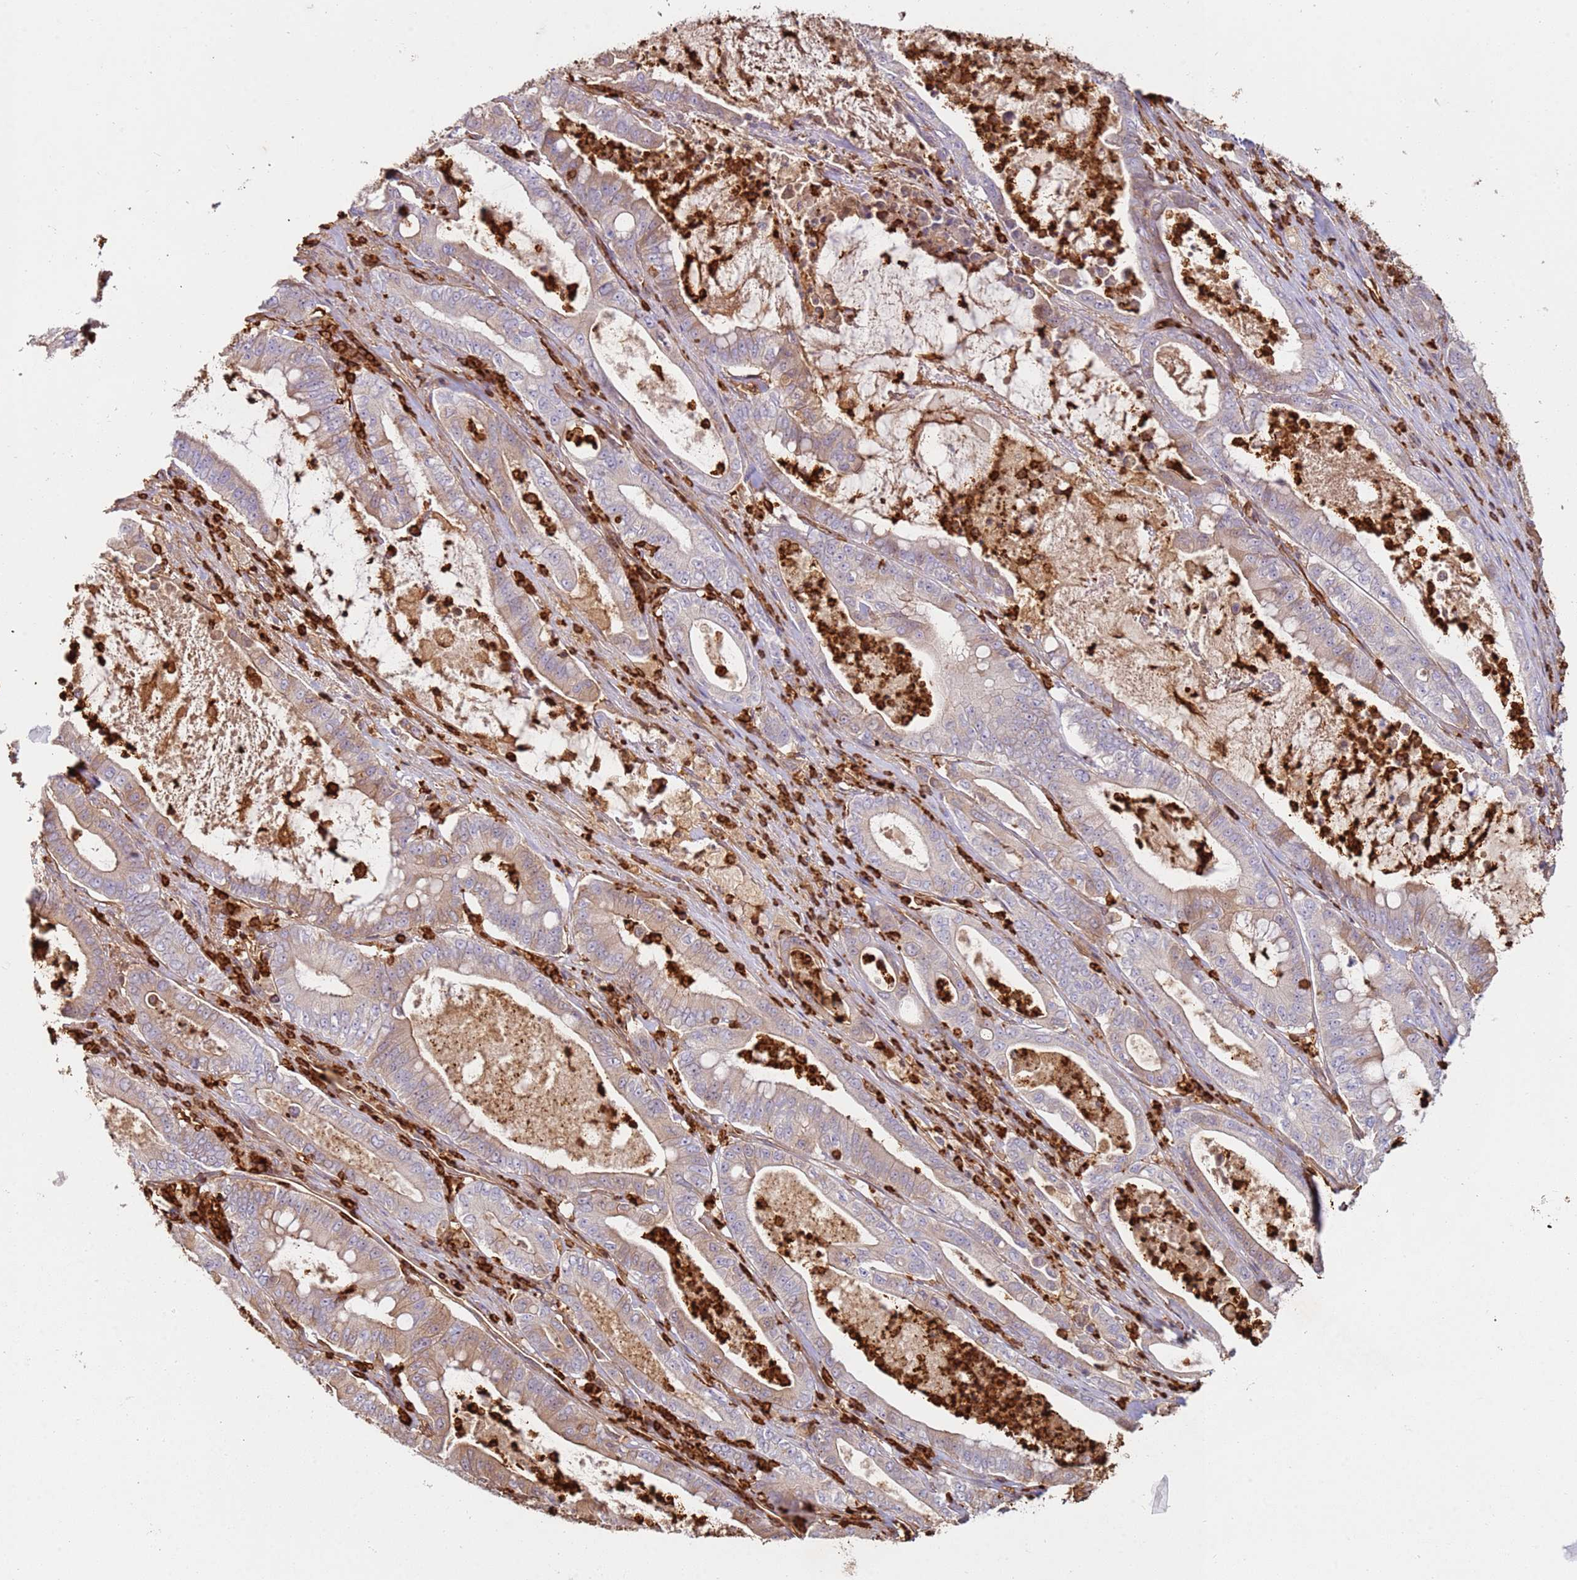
{"staining": {"intensity": "weak", "quantity": "25%-75%", "location": "cytoplasmic/membranous"}, "tissue": "pancreatic cancer", "cell_type": "Tumor cells", "image_type": "cancer", "snomed": [{"axis": "morphology", "description": "Adenocarcinoma, NOS"}, {"axis": "topography", "description": "Pancreas"}], "caption": "A histopathology image of human pancreatic cancer stained for a protein shows weak cytoplasmic/membranous brown staining in tumor cells.", "gene": "OR6P1", "patient": {"sex": "male", "age": 71}}